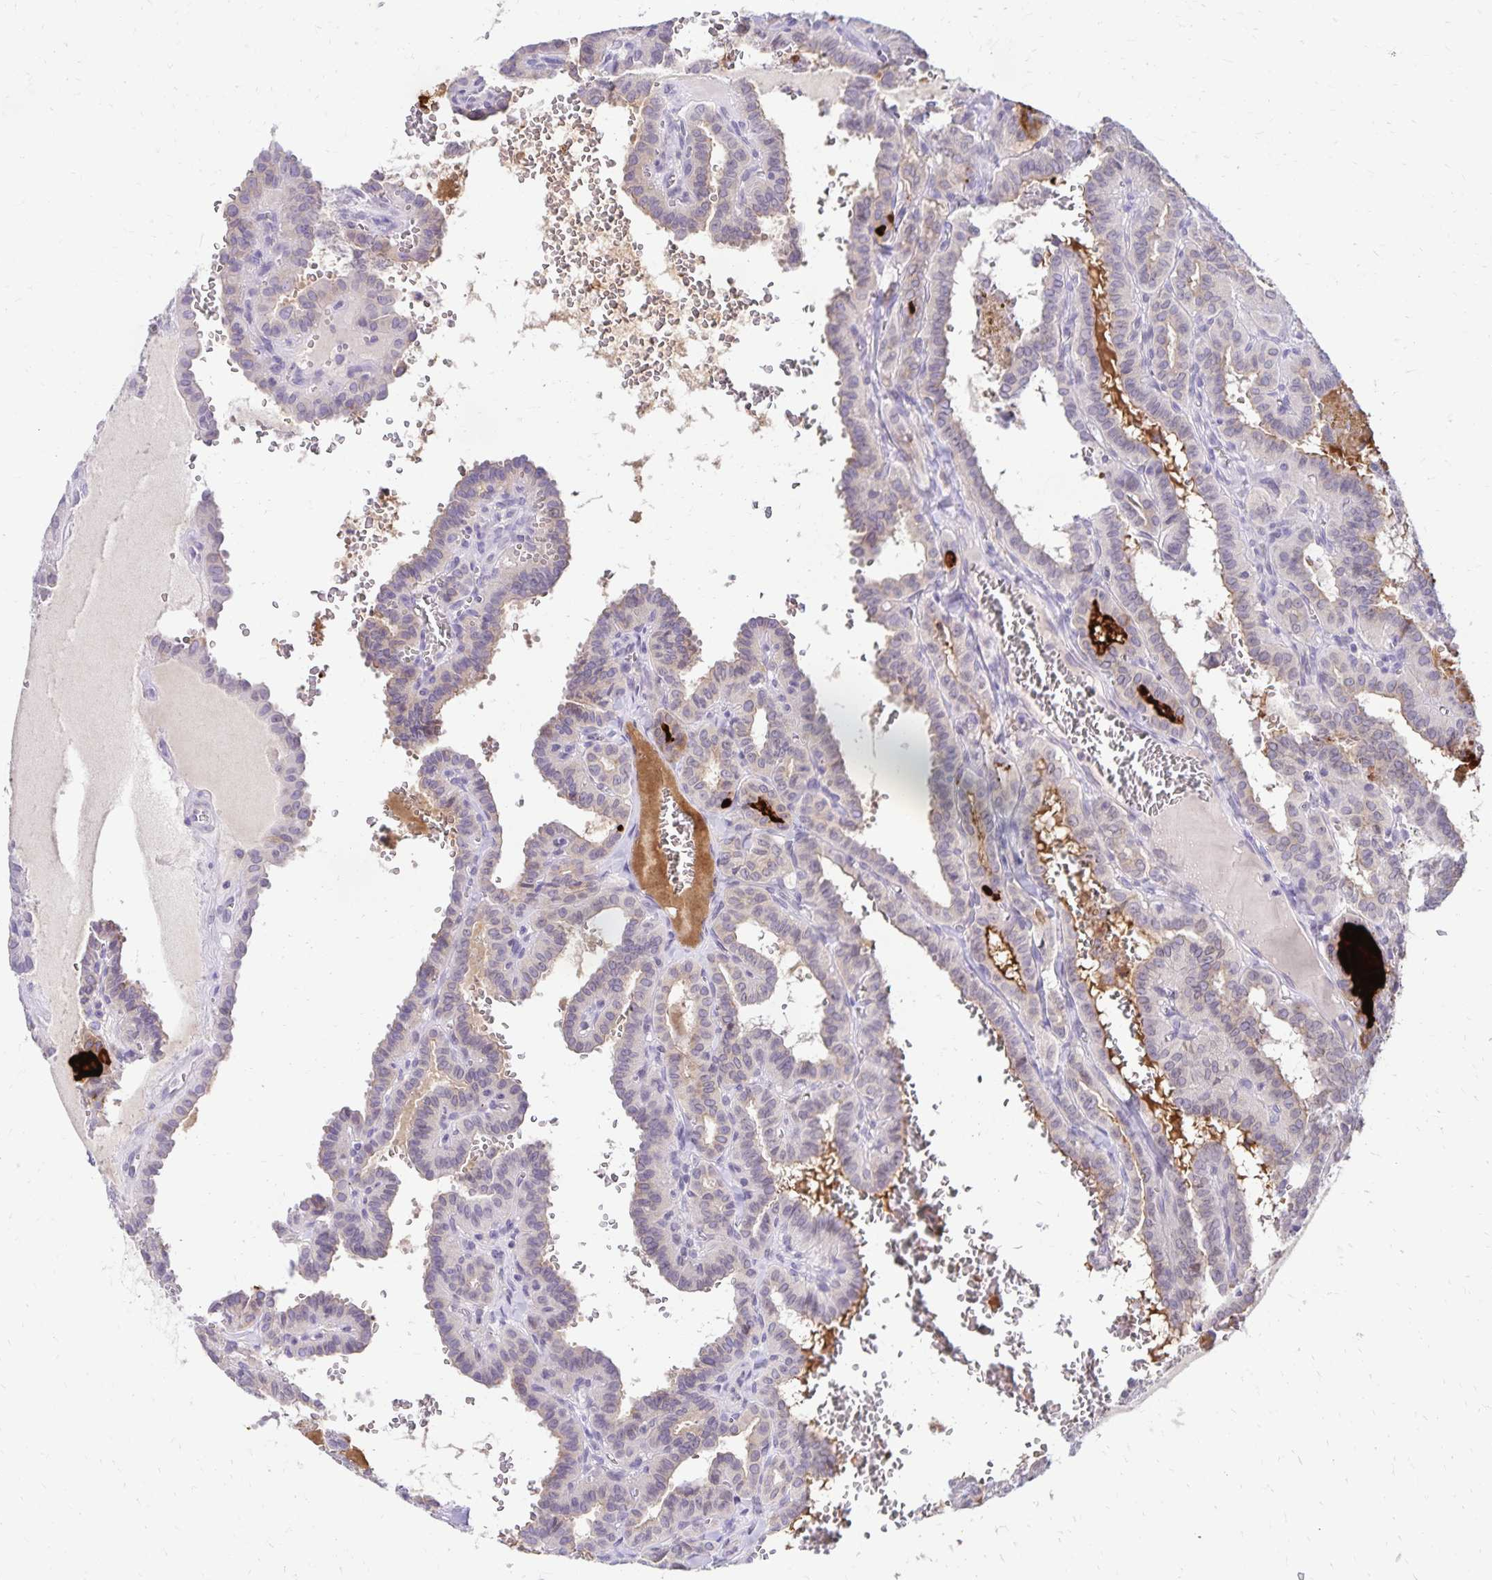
{"staining": {"intensity": "negative", "quantity": "none", "location": "none"}, "tissue": "thyroid cancer", "cell_type": "Tumor cells", "image_type": "cancer", "snomed": [{"axis": "morphology", "description": "Papillary adenocarcinoma, NOS"}, {"axis": "topography", "description": "Thyroid gland"}], "caption": "Protein analysis of thyroid cancer shows no significant expression in tumor cells.", "gene": "FAM166C", "patient": {"sex": "female", "age": 21}}